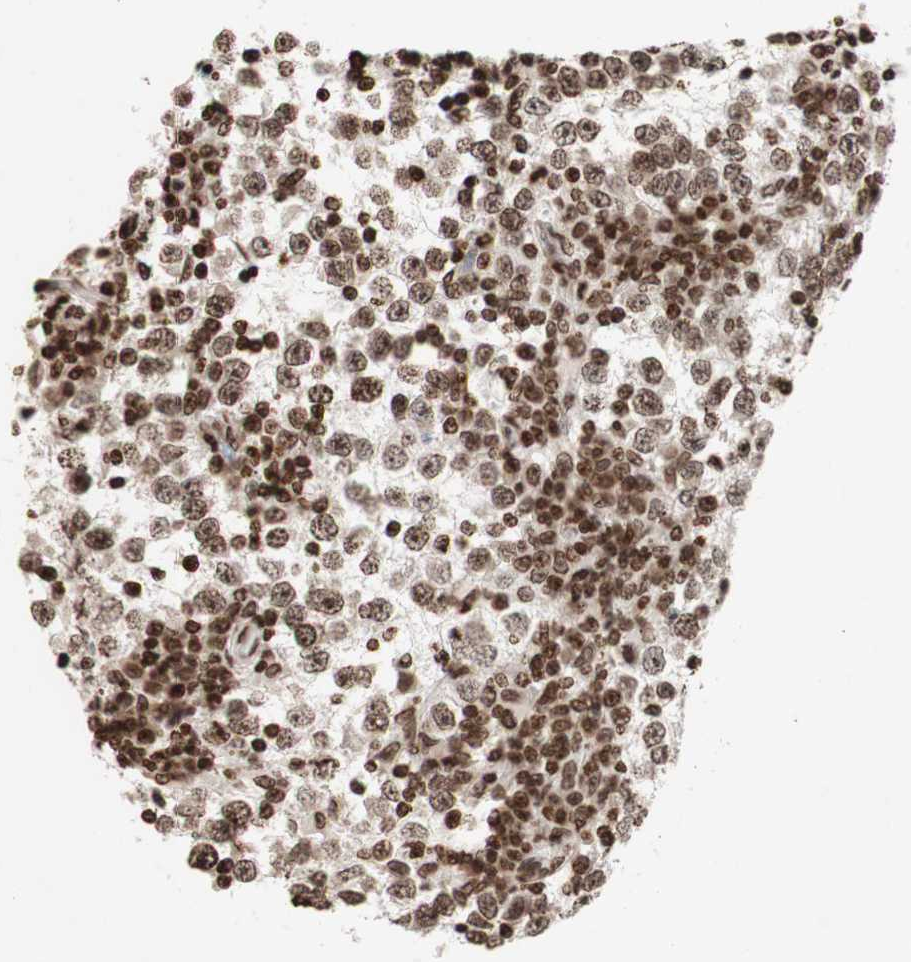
{"staining": {"intensity": "moderate", "quantity": ">75%", "location": "nuclear"}, "tissue": "testis cancer", "cell_type": "Tumor cells", "image_type": "cancer", "snomed": [{"axis": "morphology", "description": "Seminoma, NOS"}, {"axis": "topography", "description": "Testis"}], "caption": "Approximately >75% of tumor cells in human testis cancer exhibit moderate nuclear protein expression as visualized by brown immunohistochemical staining.", "gene": "NCOA3", "patient": {"sex": "male", "age": 65}}